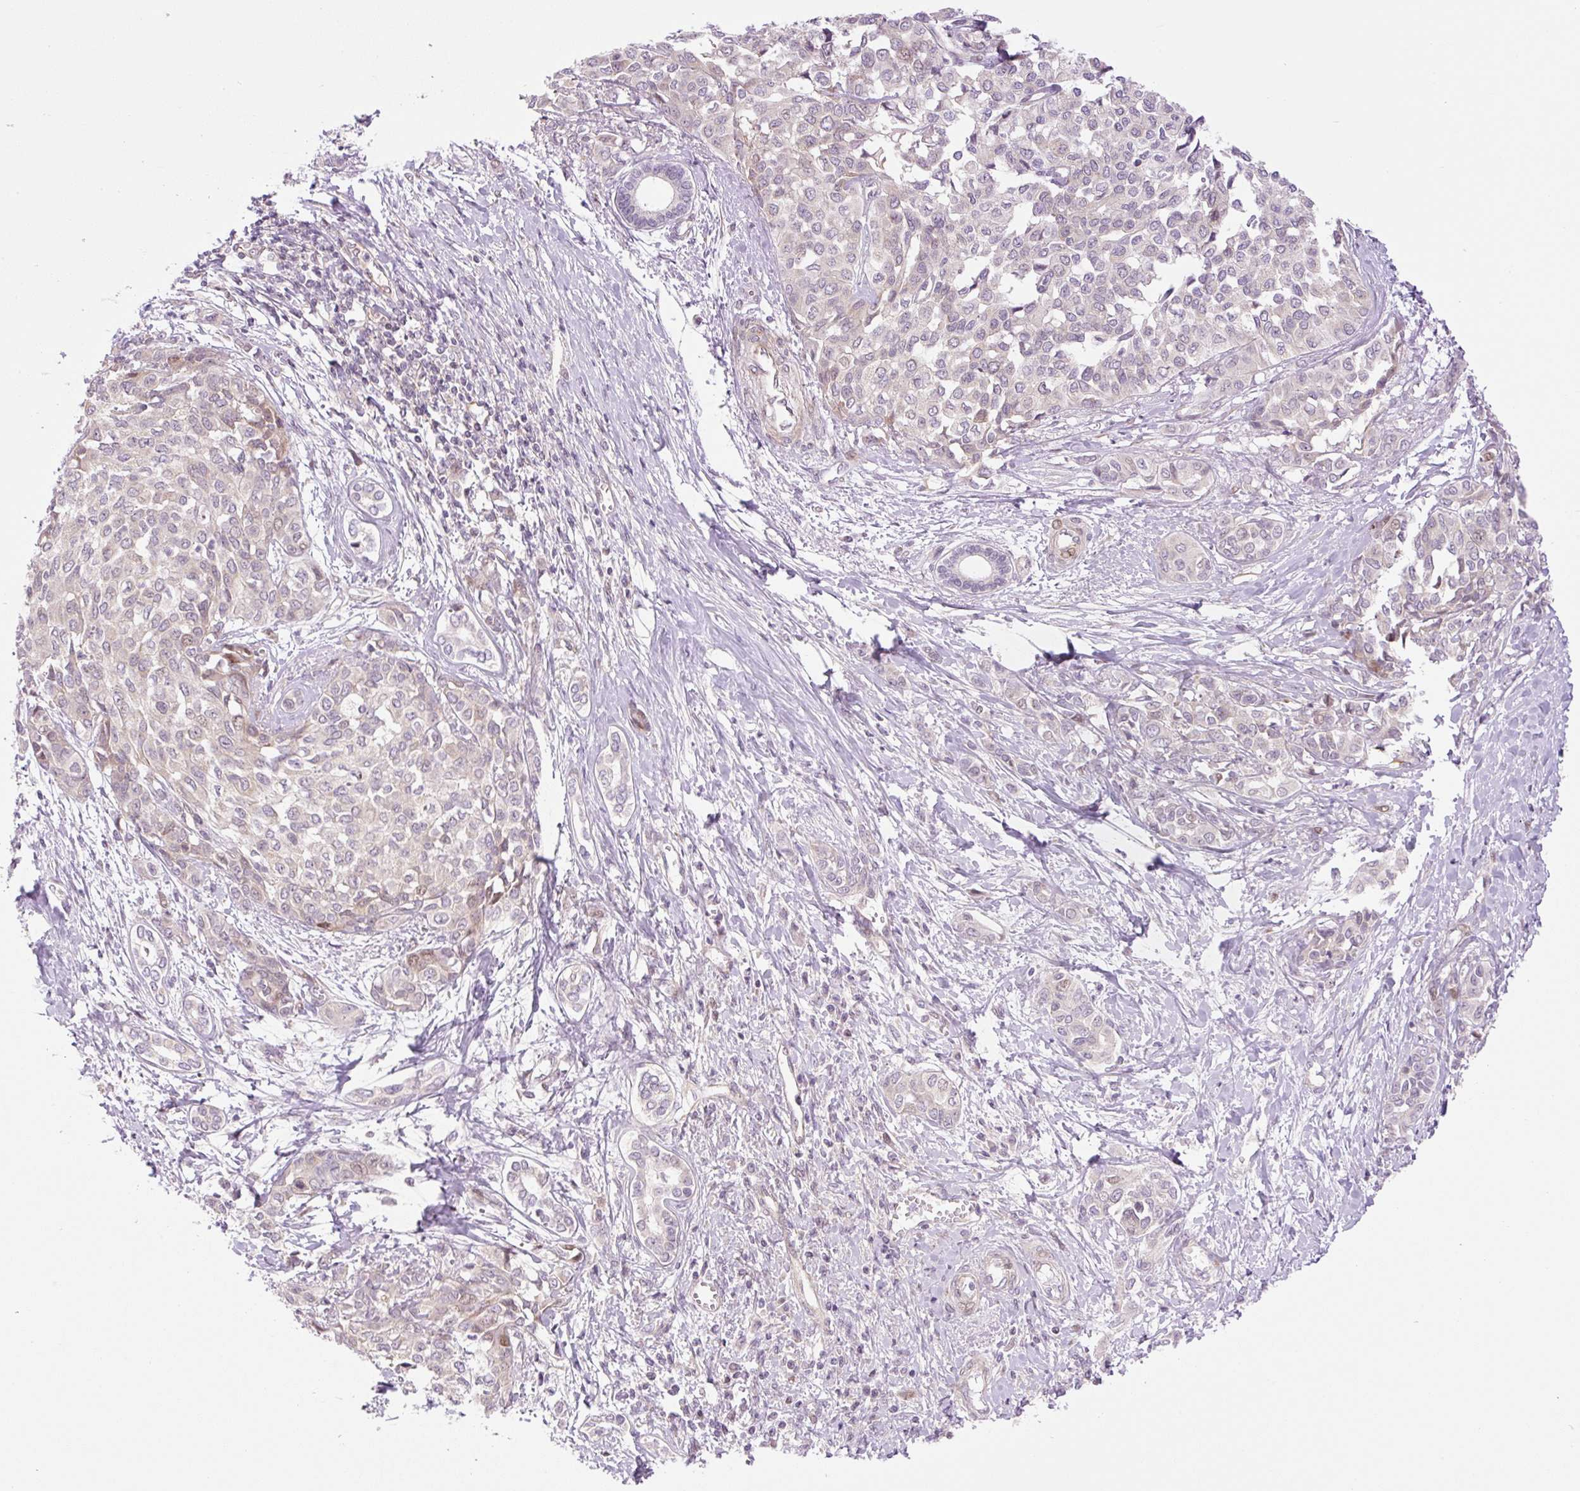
{"staining": {"intensity": "negative", "quantity": "none", "location": "none"}, "tissue": "liver cancer", "cell_type": "Tumor cells", "image_type": "cancer", "snomed": [{"axis": "morphology", "description": "Cholangiocarcinoma"}, {"axis": "topography", "description": "Liver"}], "caption": "Histopathology image shows no significant protein positivity in tumor cells of cholangiocarcinoma (liver). (DAB immunohistochemistry (IHC), high magnification).", "gene": "ZNF394", "patient": {"sex": "female", "age": 77}}